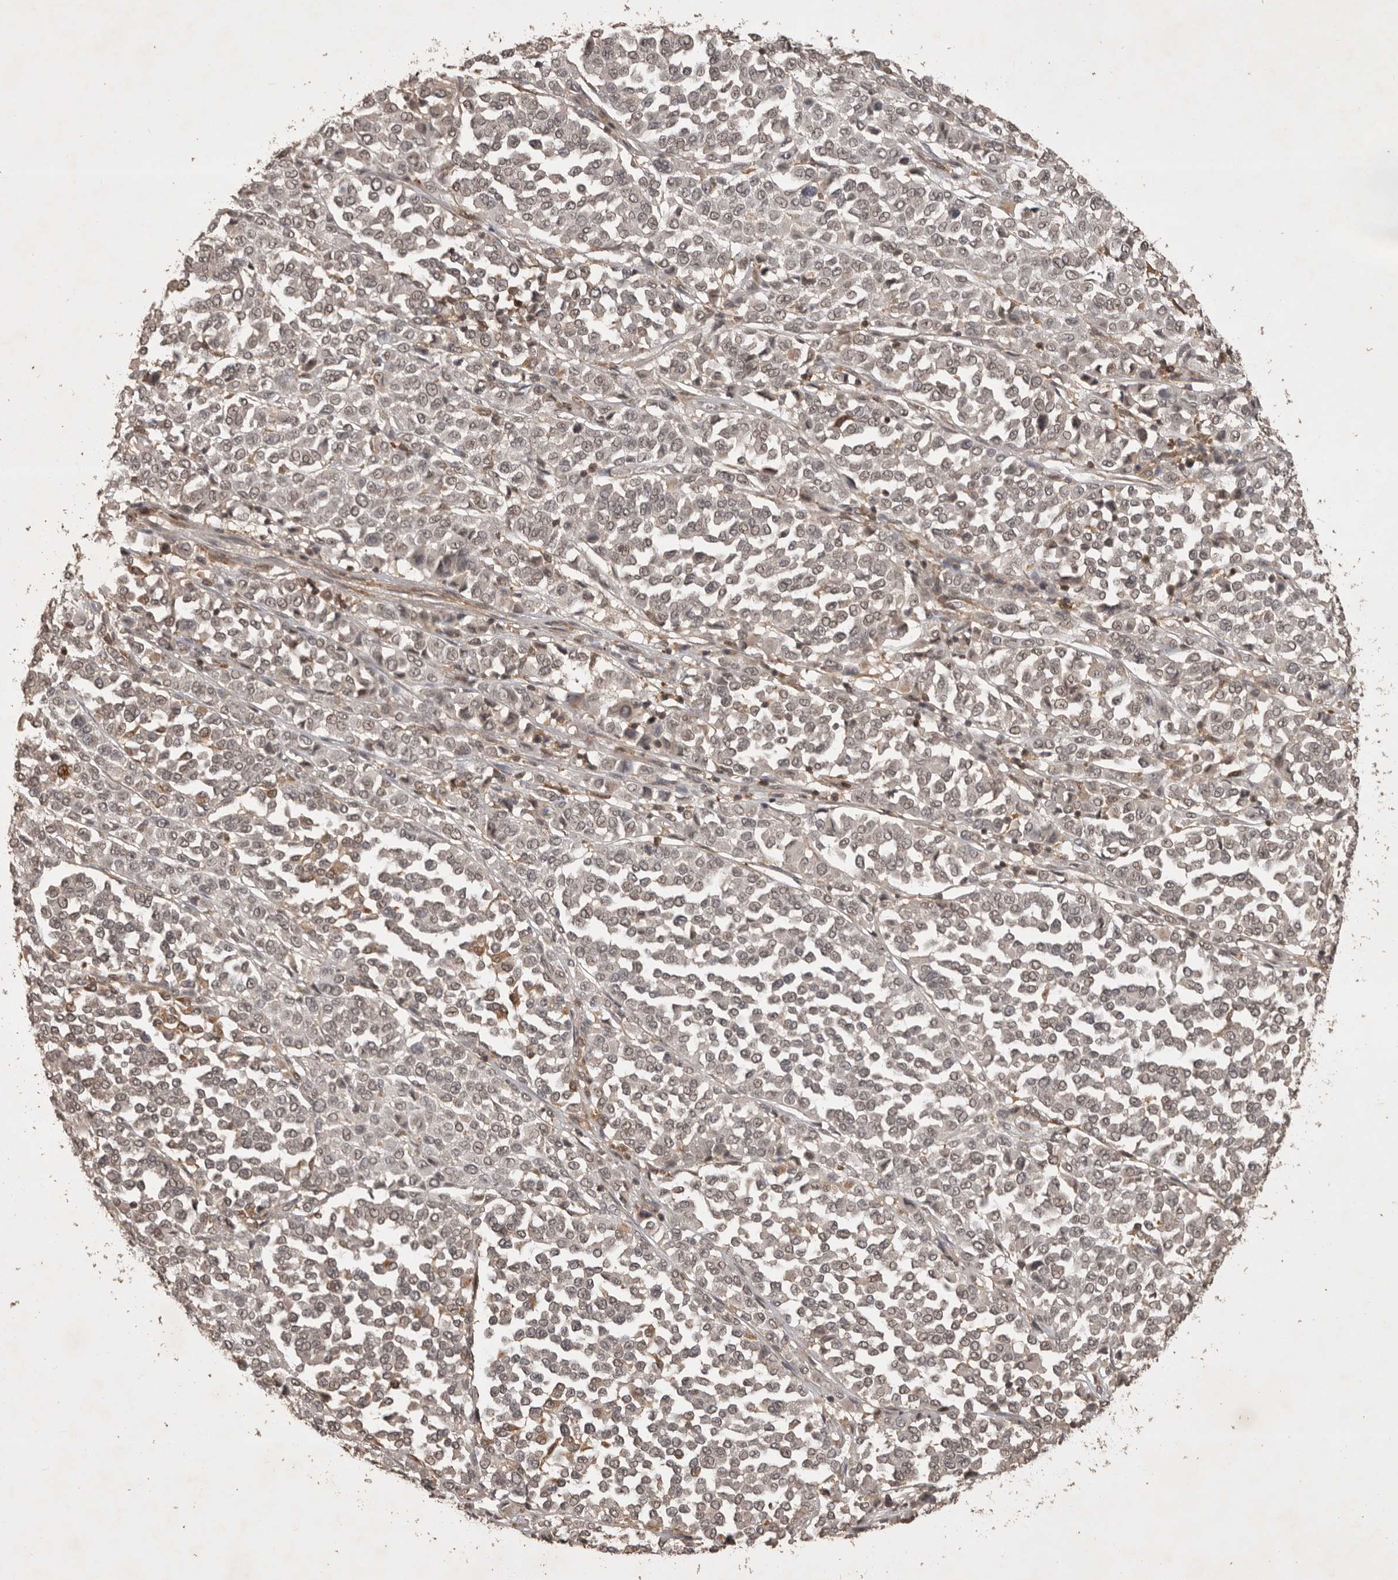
{"staining": {"intensity": "weak", "quantity": ">75%", "location": "nuclear"}, "tissue": "melanoma", "cell_type": "Tumor cells", "image_type": "cancer", "snomed": [{"axis": "morphology", "description": "Malignant melanoma, Metastatic site"}, {"axis": "topography", "description": "Pancreas"}], "caption": "Immunohistochemical staining of malignant melanoma (metastatic site) exhibits low levels of weak nuclear protein expression in approximately >75% of tumor cells. The staining was performed using DAB (3,3'-diaminobenzidine) to visualize the protein expression in brown, while the nuclei were stained in blue with hematoxylin (Magnification: 20x).", "gene": "CBLL1", "patient": {"sex": "female", "age": 30}}